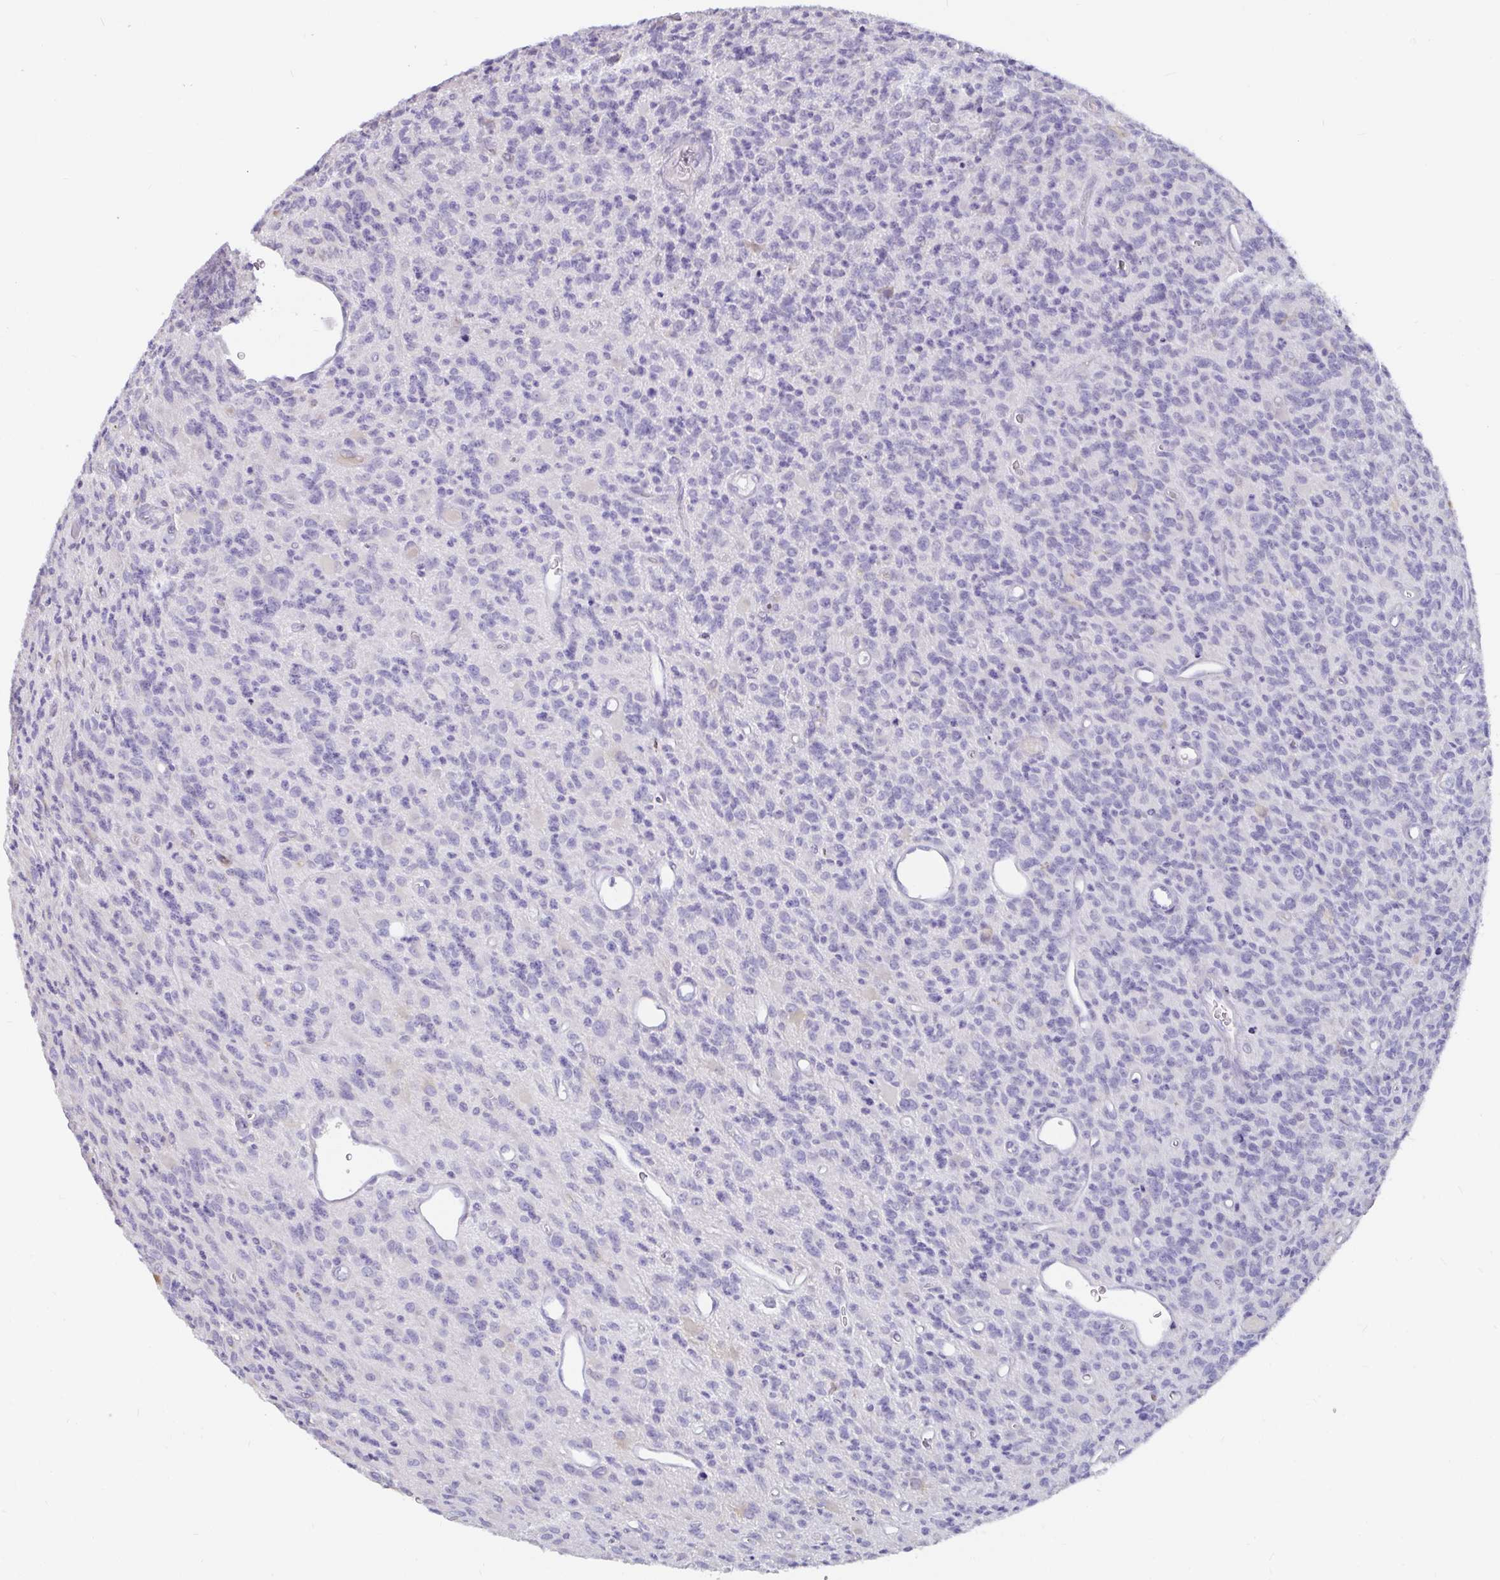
{"staining": {"intensity": "negative", "quantity": "none", "location": "none"}, "tissue": "glioma", "cell_type": "Tumor cells", "image_type": "cancer", "snomed": [{"axis": "morphology", "description": "Glioma, malignant, High grade"}, {"axis": "topography", "description": "Brain"}], "caption": "A high-resolution image shows IHC staining of malignant glioma (high-grade), which reveals no significant expression in tumor cells.", "gene": "ADAMTS6", "patient": {"sex": "male", "age": 76}}